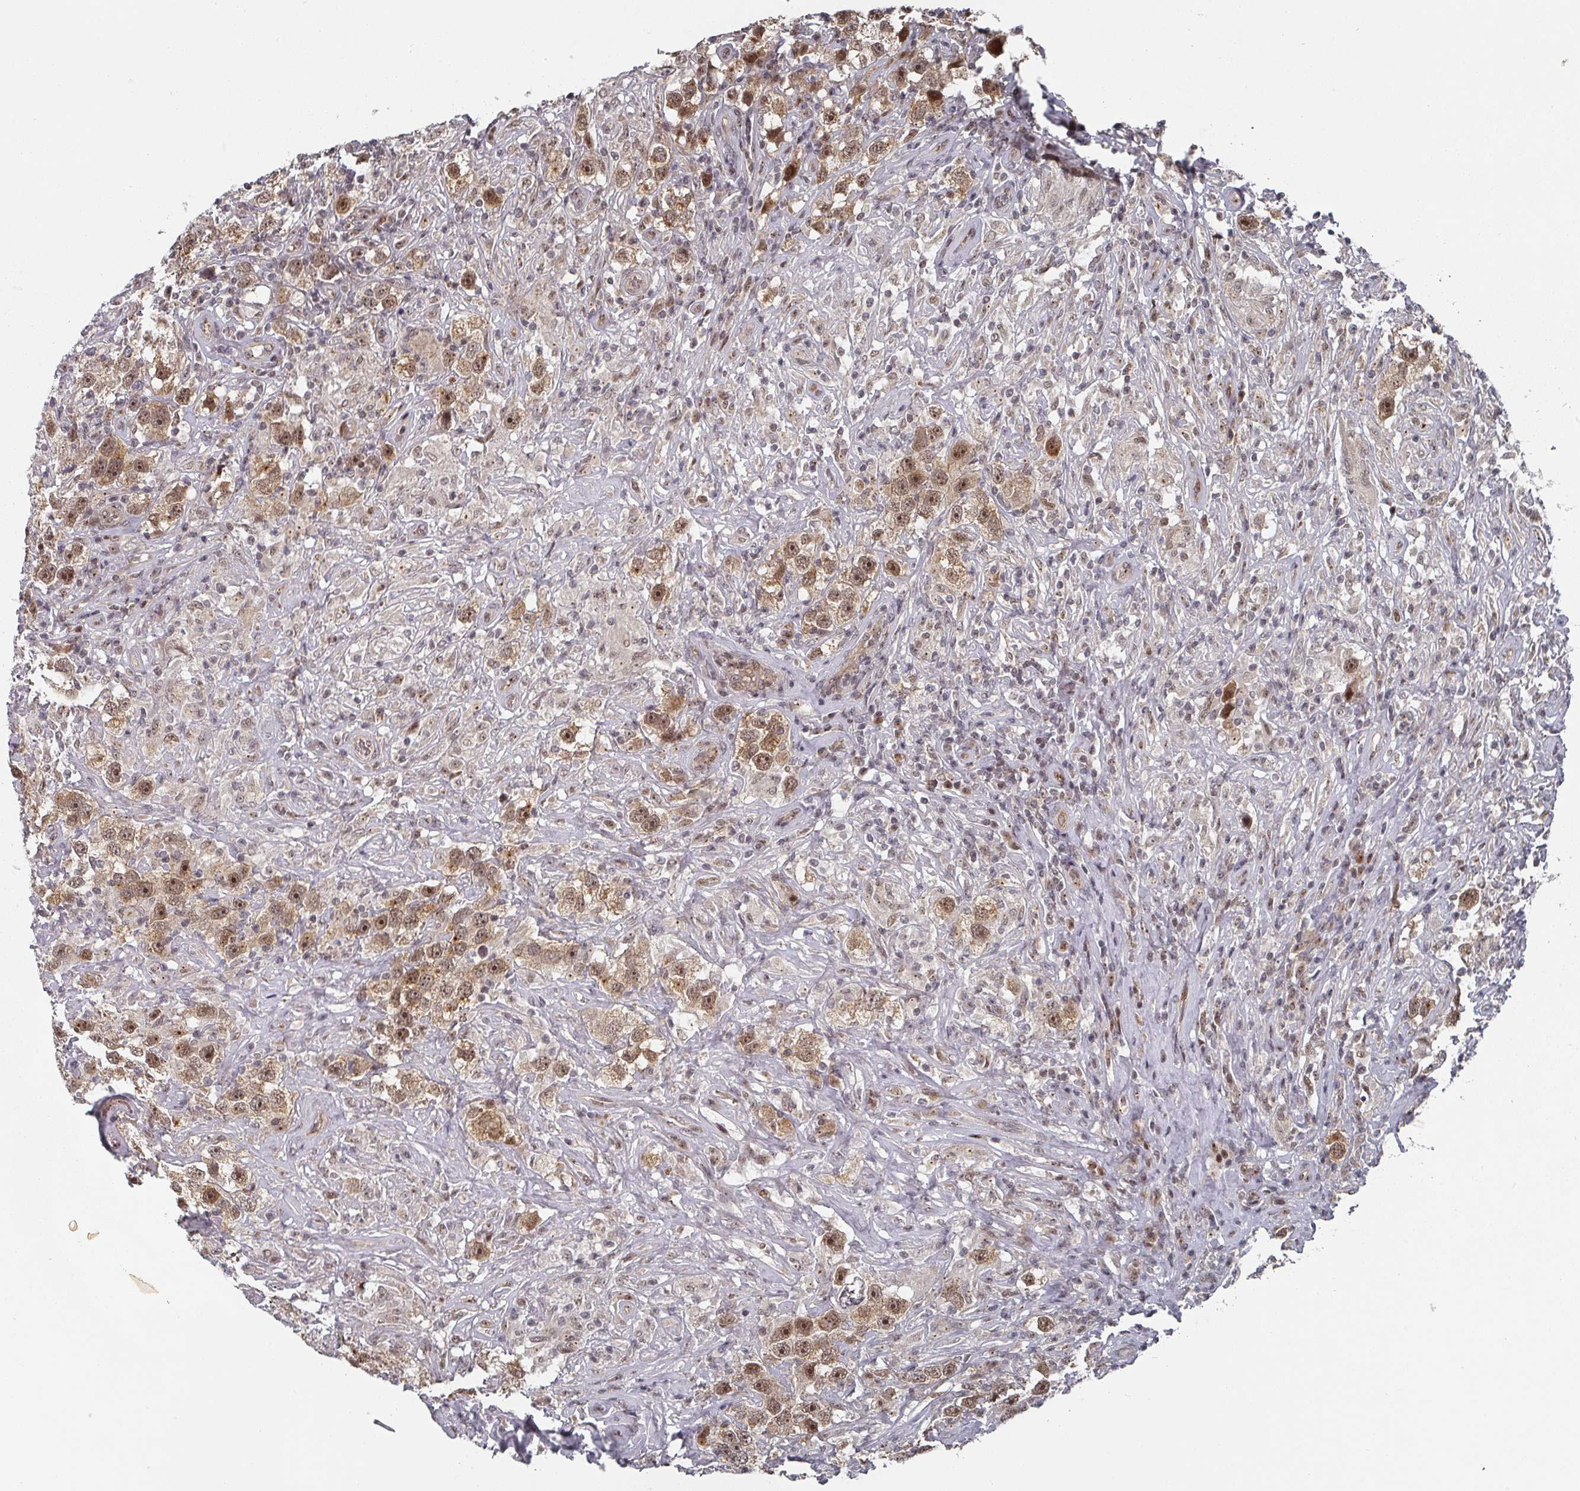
{"staining": {"intensity": "strong", "quantity": "25%-75%", "location": "nuclear"}, "tissue": "testis cancer", "cell_type": "Tumor cells", "image_type": "cancer", "snomed": [{"axis": "morphology", "description": "Seminoma, NOS"}, {"axis": "topography", "description": "Testis"}], "caption": "A brown stain shows strong nuclear staining of a protein in testis cancer (seminoma) tumor cells. Using DAB (3,3'-diaminobenzidine) (brown) and hematoxylin (blue) stains, captured at high magnification using brightfield microscopy.", "gene": "KIF1C", "patient": {"sex": "male", "age": 49}}